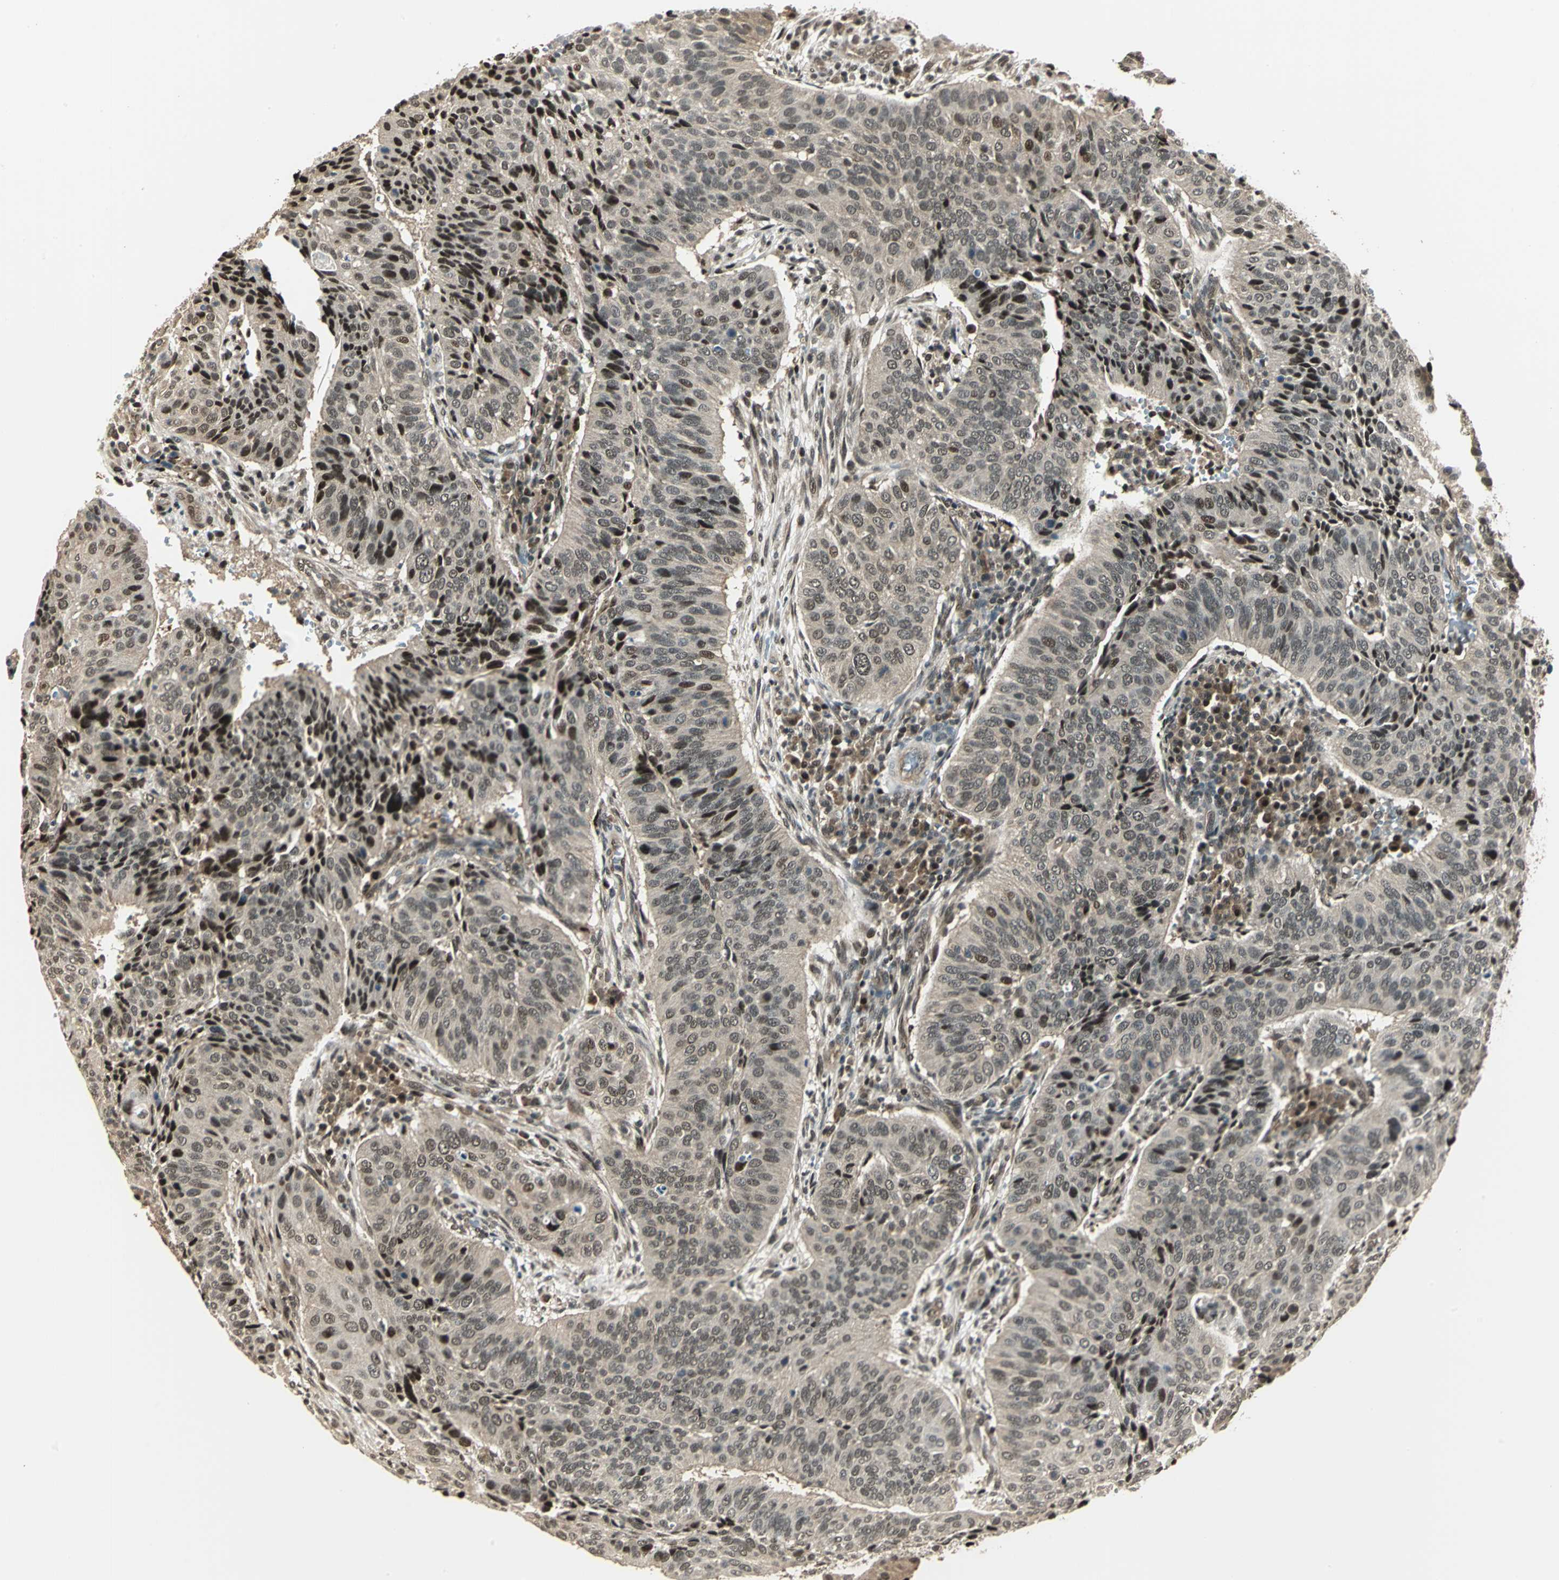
{"staining": {"intensity": "weak", "quantity": ">75%", "location": "cytoplasmic/membranous,nuclear"}, "tissue": "cervical cancer", "cell_type": "Tumor cells", "image_type": "cancer", "snomed": [{"axis": "morphology", "description": "Squamous cell carcinoma, NOS"}, {"axis": "topography", "description": "Cervix"}], "caption": "Immunohistochemical staining of human squamous cell carcinoma (cervical) exhibits low levels of weak cytoplasmic/membranous and nuclear staining in about >75% of tumor cells.", "gene": "PSMC3", "patient": {"sex": "female", "age": 39}}